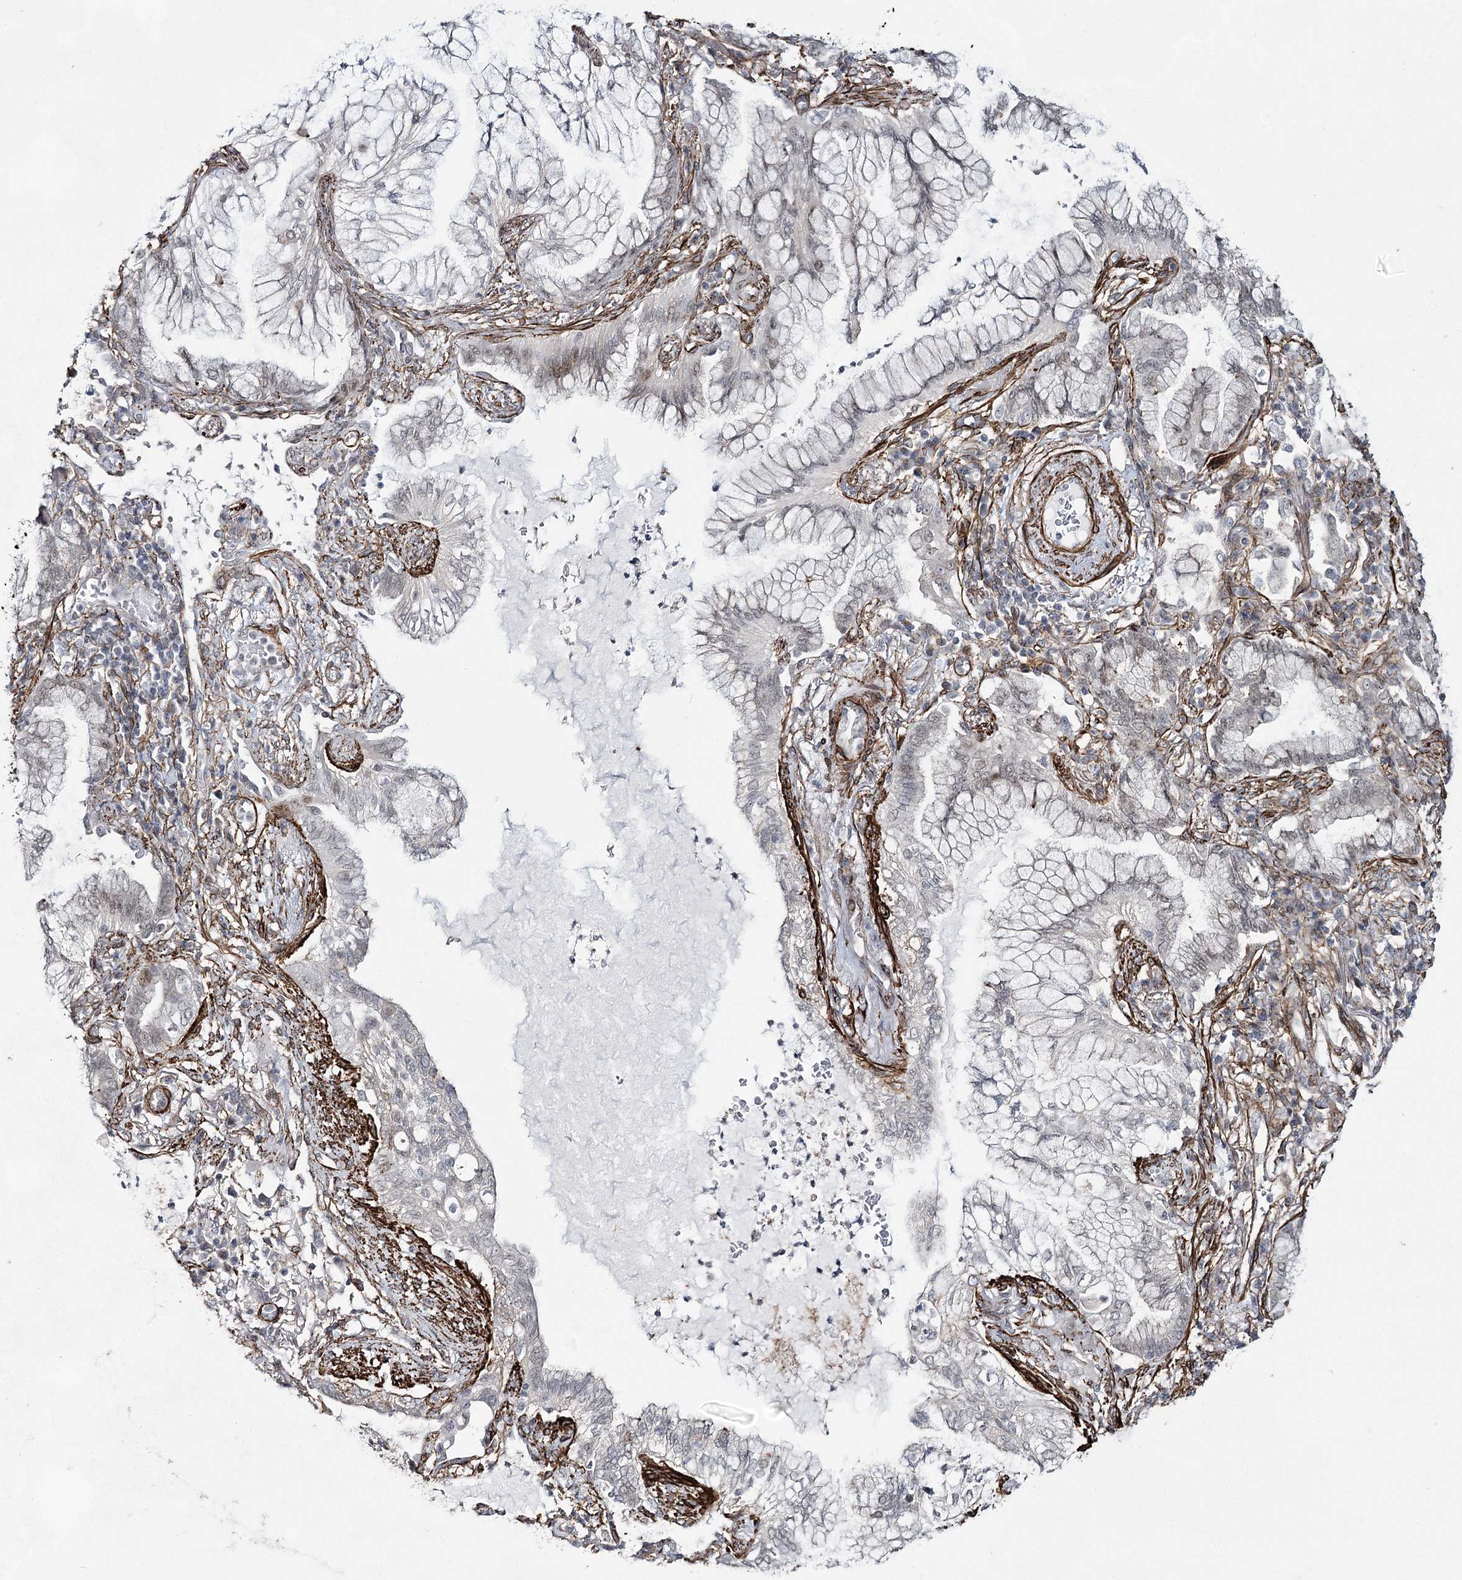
{"staining": {"intensity": "negative", "quantity": "none", "location": "none"}, "tissue": "lung cancer", "cell_type": "Tumor cells", "image_type": "cancer", "snomed": [{"axis": "morphology", "description": "Adenocarcinoma, NOS"}, {"axis": "topography", "description": "Lung"}], "caption": "Immunohistochemical staining of lung cancer (adenocarcinoma) reveals no significant positivity in tumor cells.", "gene": "CWF19L1", "patient": {"sex": "female", "age": 70}}